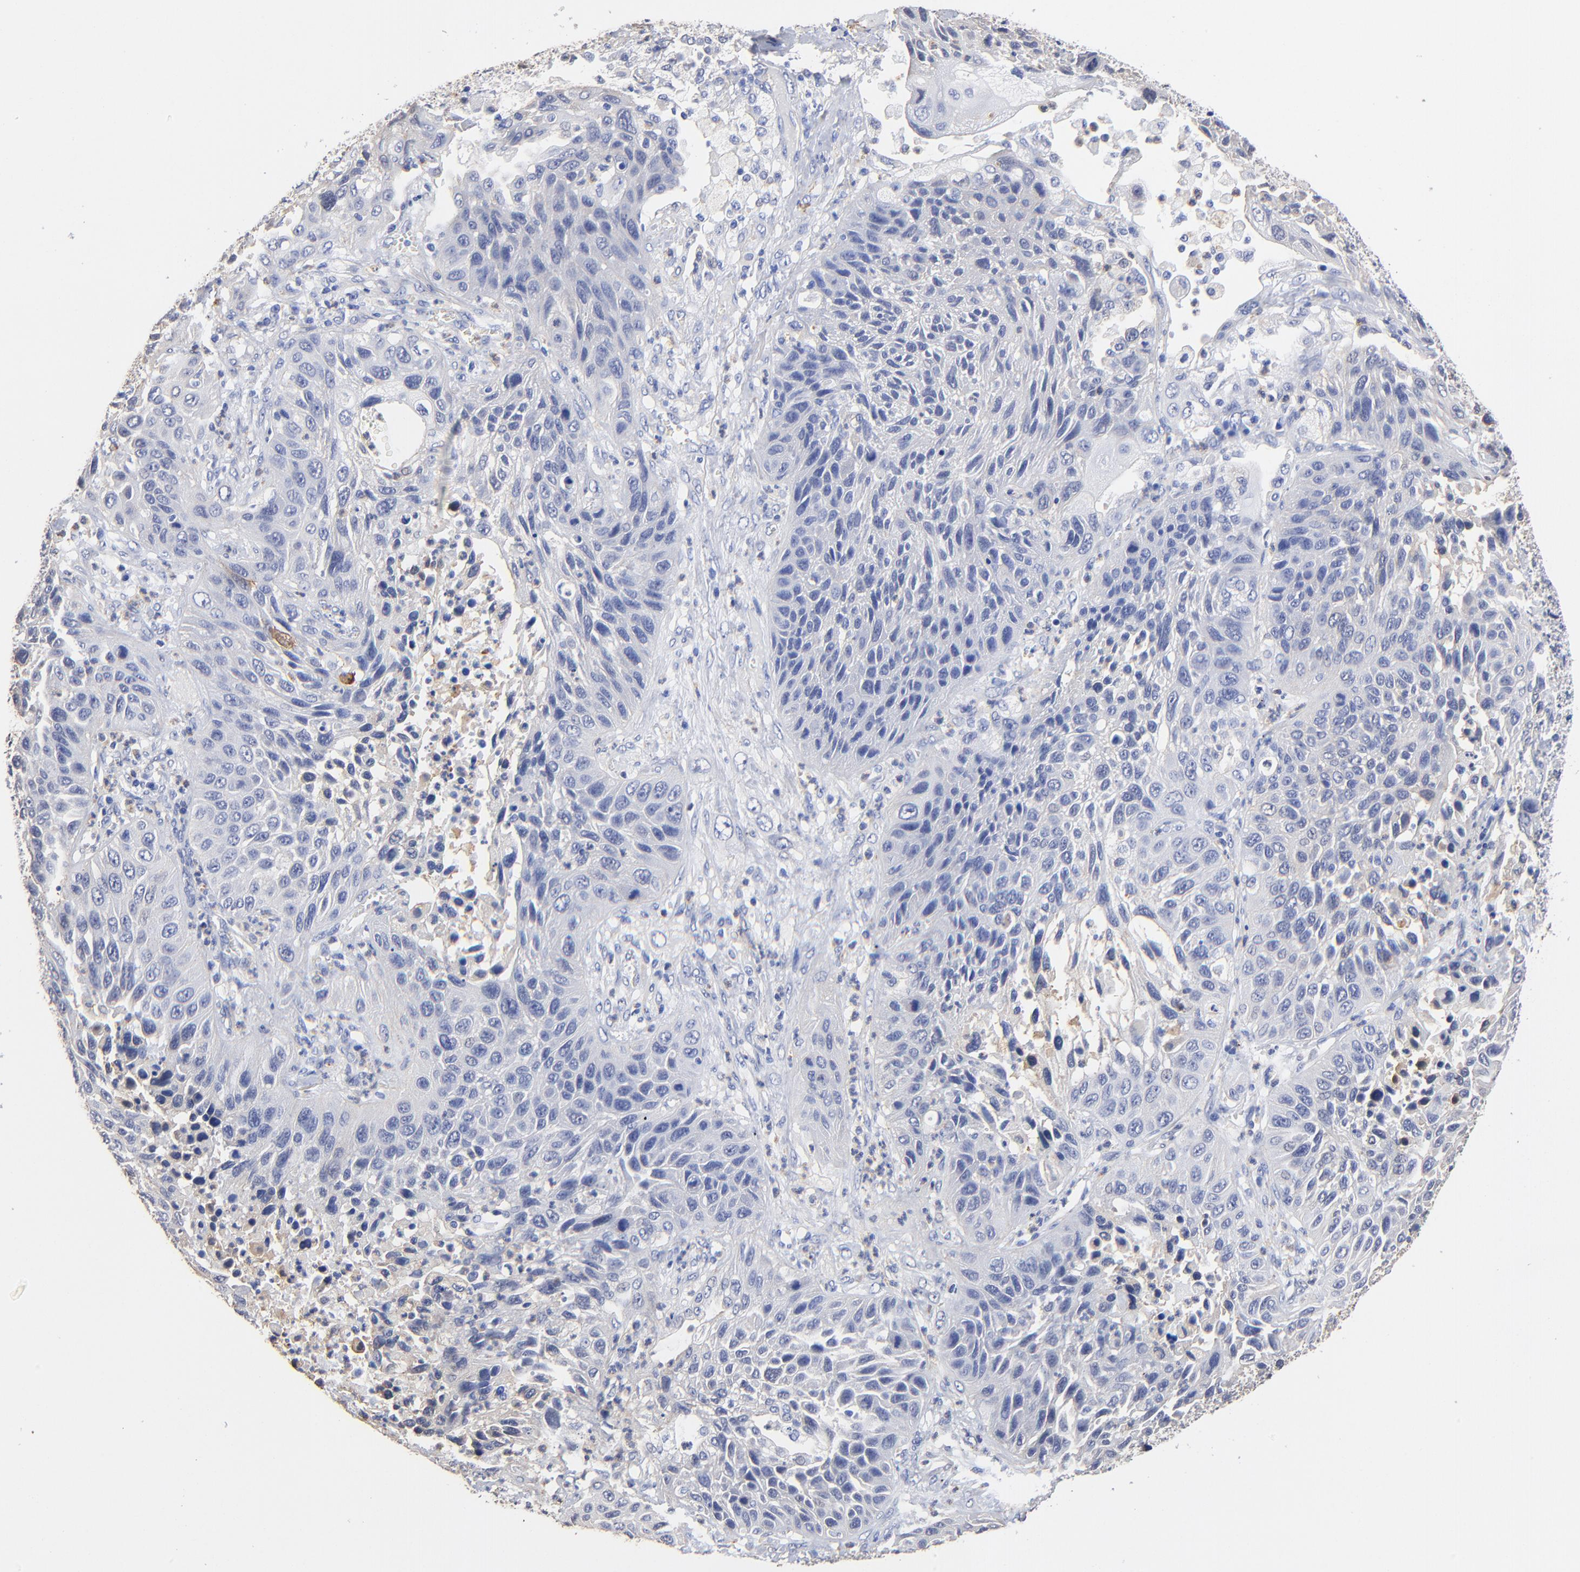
{"staining": {"intensity": "negative", "quantity": "none", "location": "none"}, "tissue": "lung cancer", "cell_type": "Tumor cells", "image_type": "cancer", "snomed": [{"axis": "morphology", "description": "Squamous cell carcinoma, NOS"}, {"axis": "topography", "description": "Lung"}], "caption": "Tumor cells show no significant expression in lung squamous cell carcinoma.", "gene": "TAGLN2", "patient": {"sex": "female", "age": 76}}